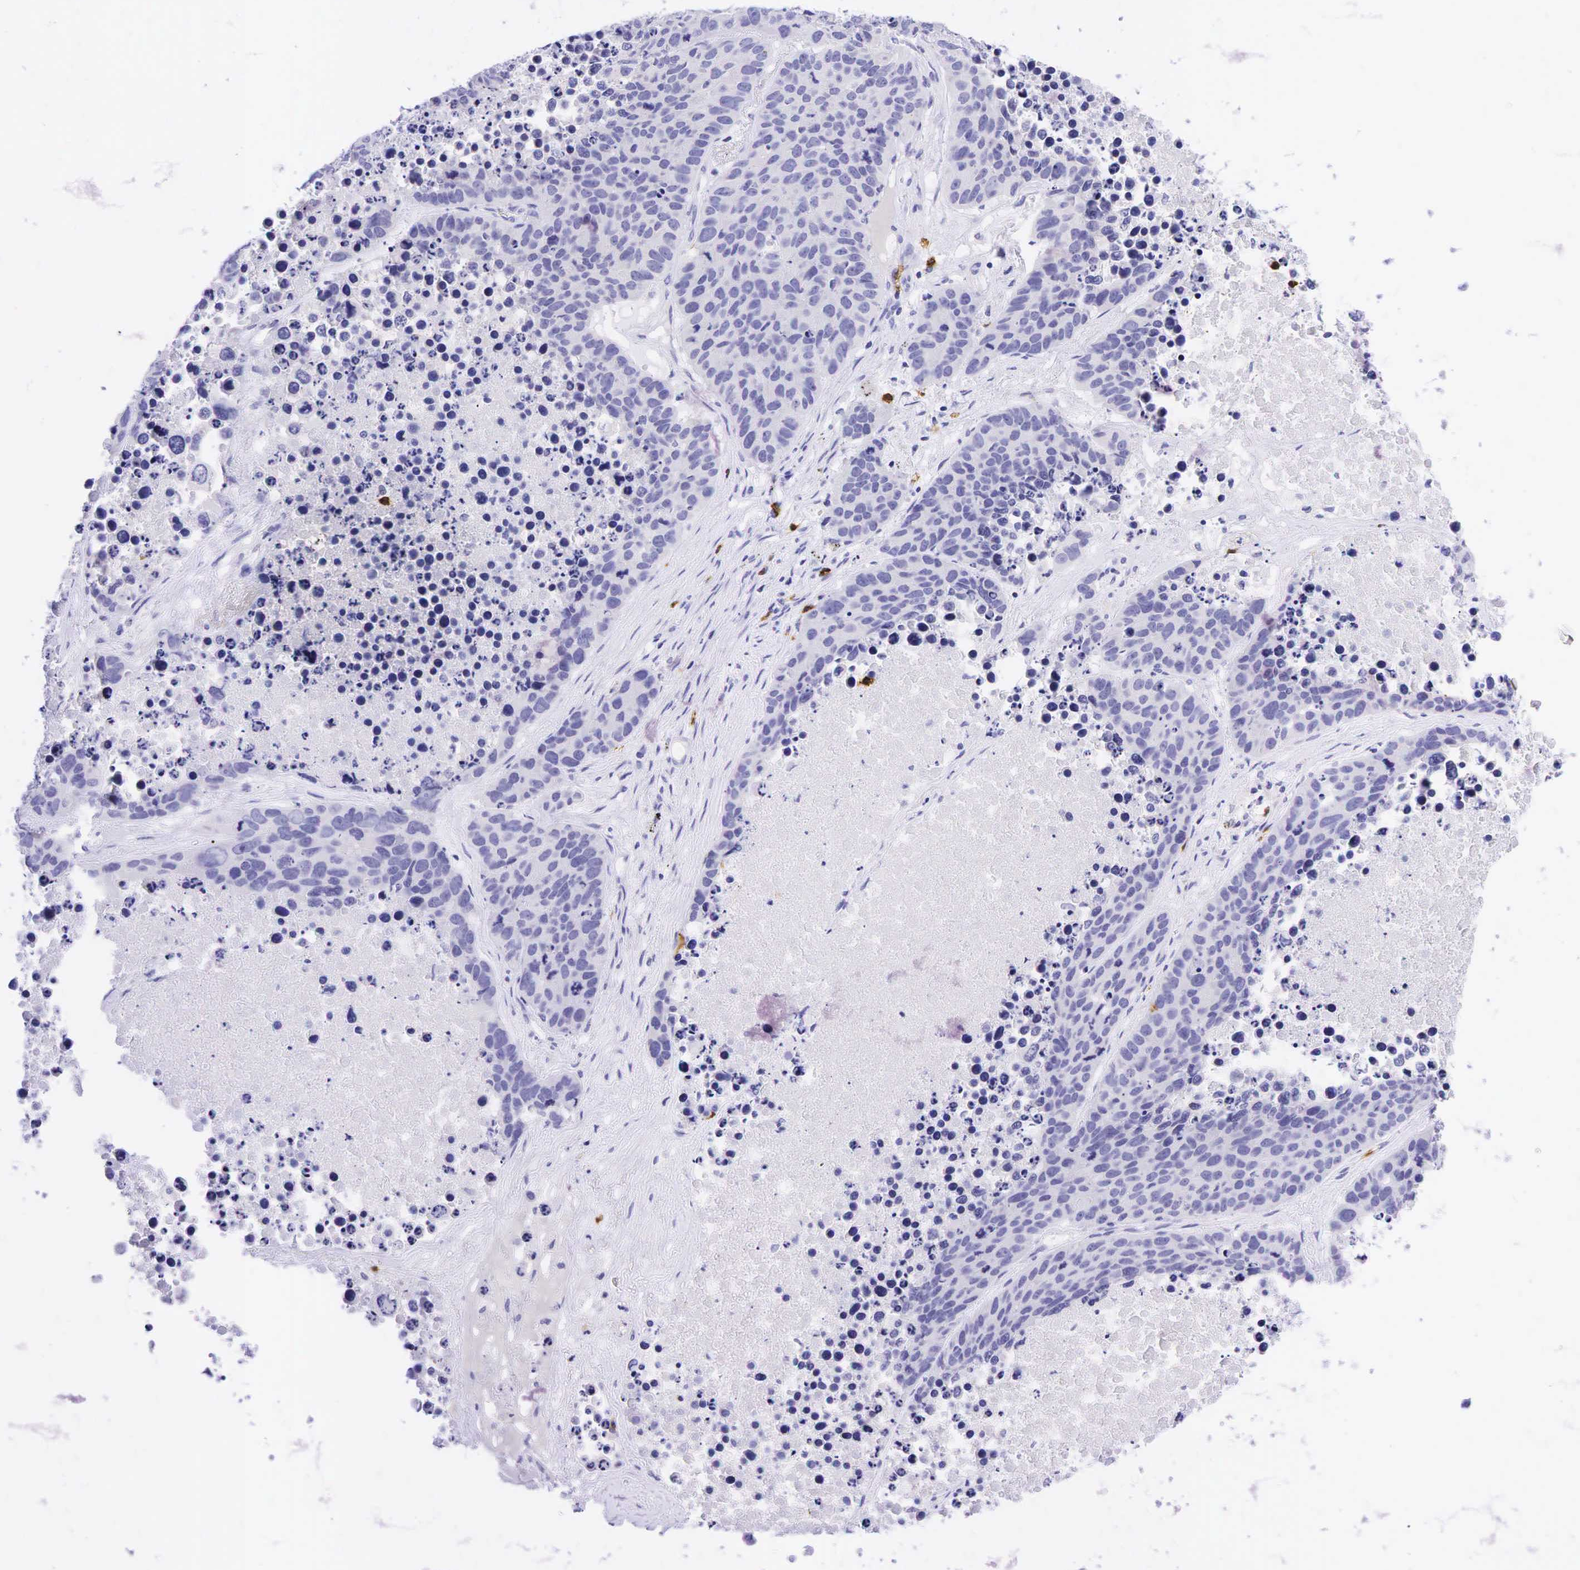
{"staining": {"intensity": "negative", "quantity": "none", "location": "none"}, "tissue": "lung cancer", "cell_type": "Tumor cells", "image_type": "cancer", "snomed": [{"axis": "morphology", "description": "Carcinoid, malignant, NOS"}, {"axis": "topography", "description": "Lung"}], "caption": "A high-resolution image shows IHC staining of malignant carcinoid (lung), which shows no significant expression in tumor cells.", "gene": "CD8A", "patient": {"sex": "male", "age": 60}}